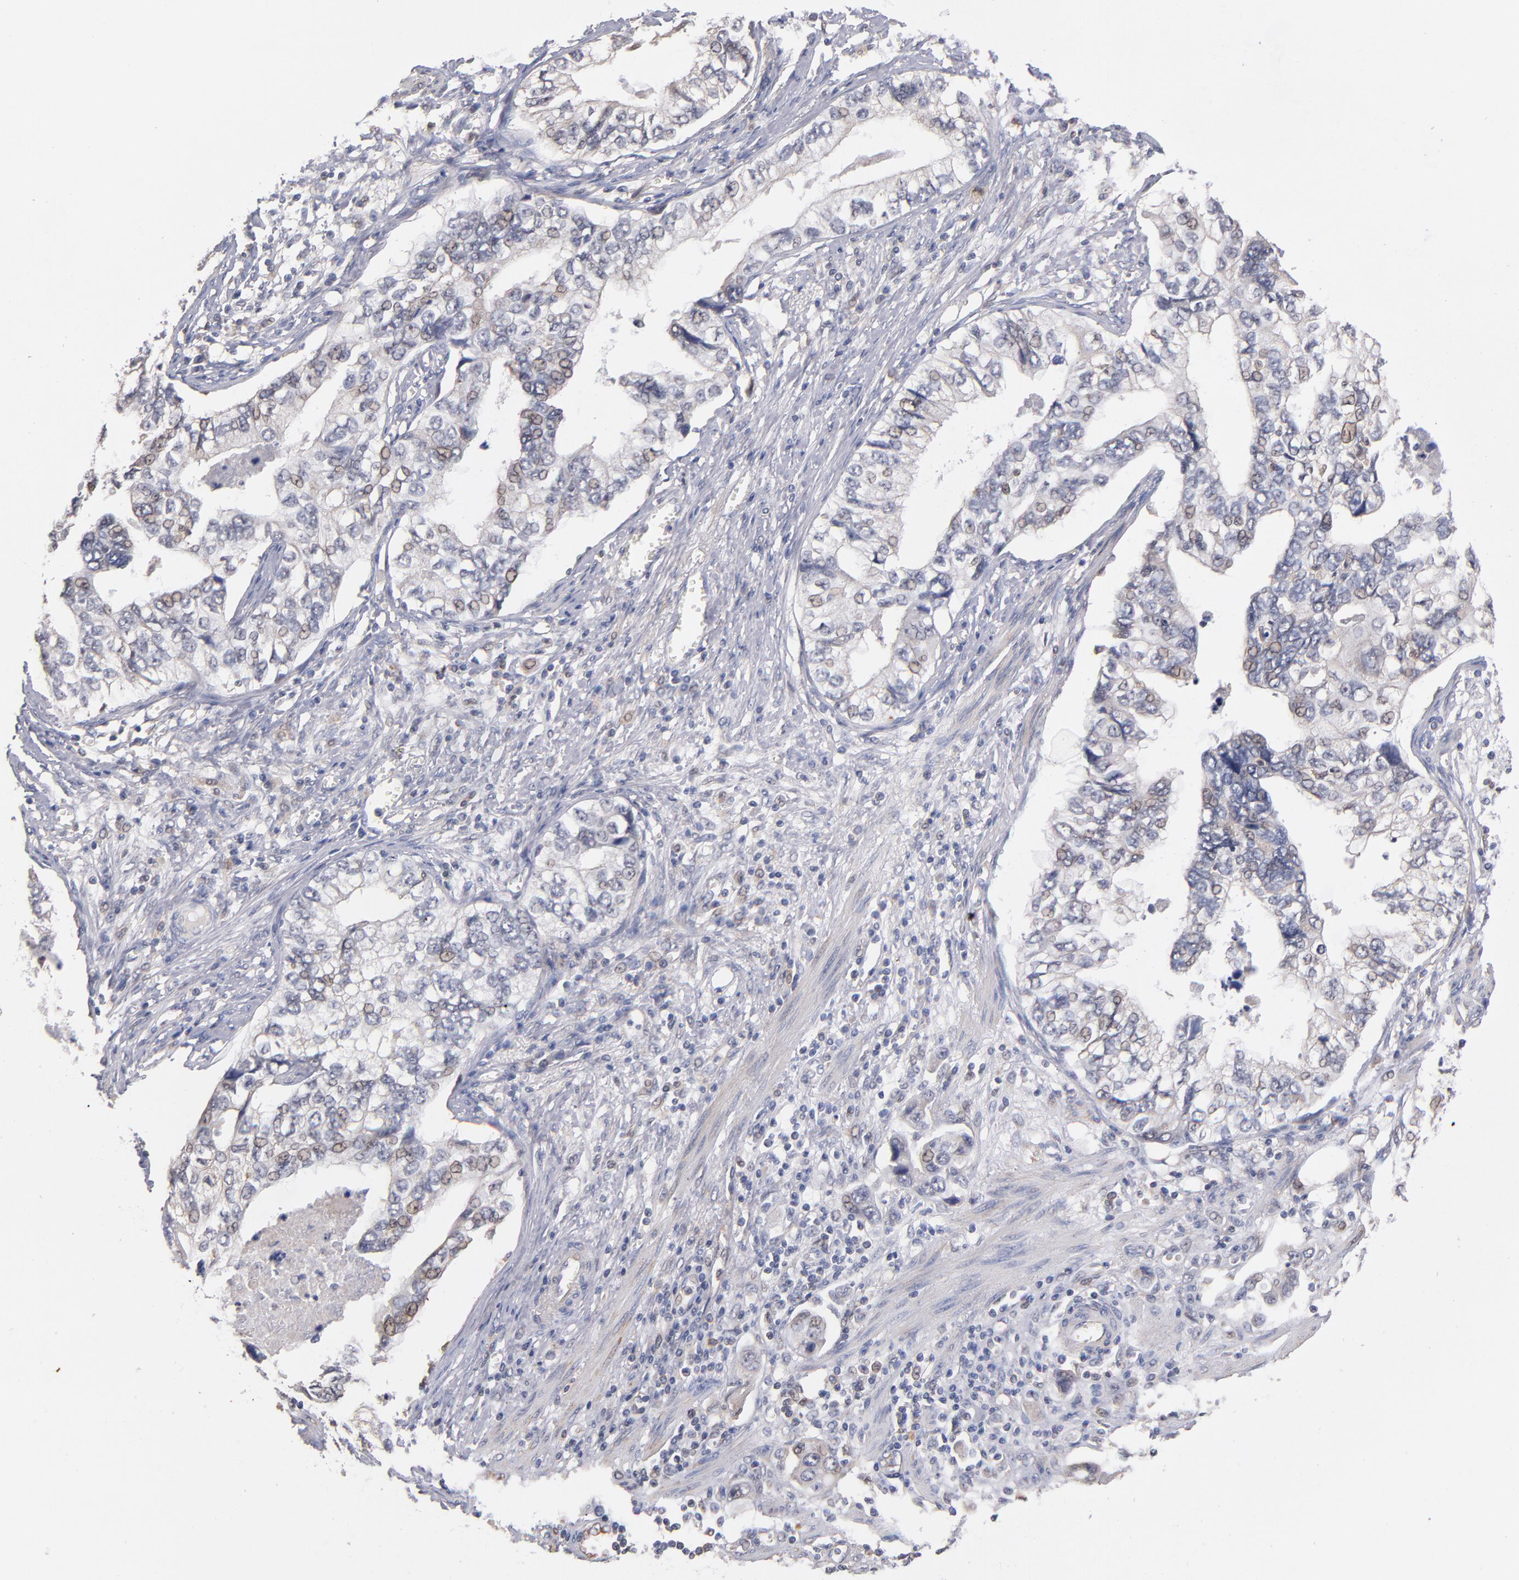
{"staining": {"intensity": "weak", "quantity": "25%-75%", "location": "nuclear"}, "tissue": "stomach cancer", "cell_type": "Tumor cells", "image_type": "cancer", "snomed": [{"axis": "morphology", "description": "Adenocarcinoma, NOS"}, {"axis": "topography", "description": "Pancreas"}, {"axis": "topography", "description": "Stomach, upper"}], "caption": "Stomach cancer (adenocarcinoma) stained with a protein marker demonstrates weak staining in tumor cells.", "gene": "GMFG", "patient": {"sex": "male", "age": 77}}